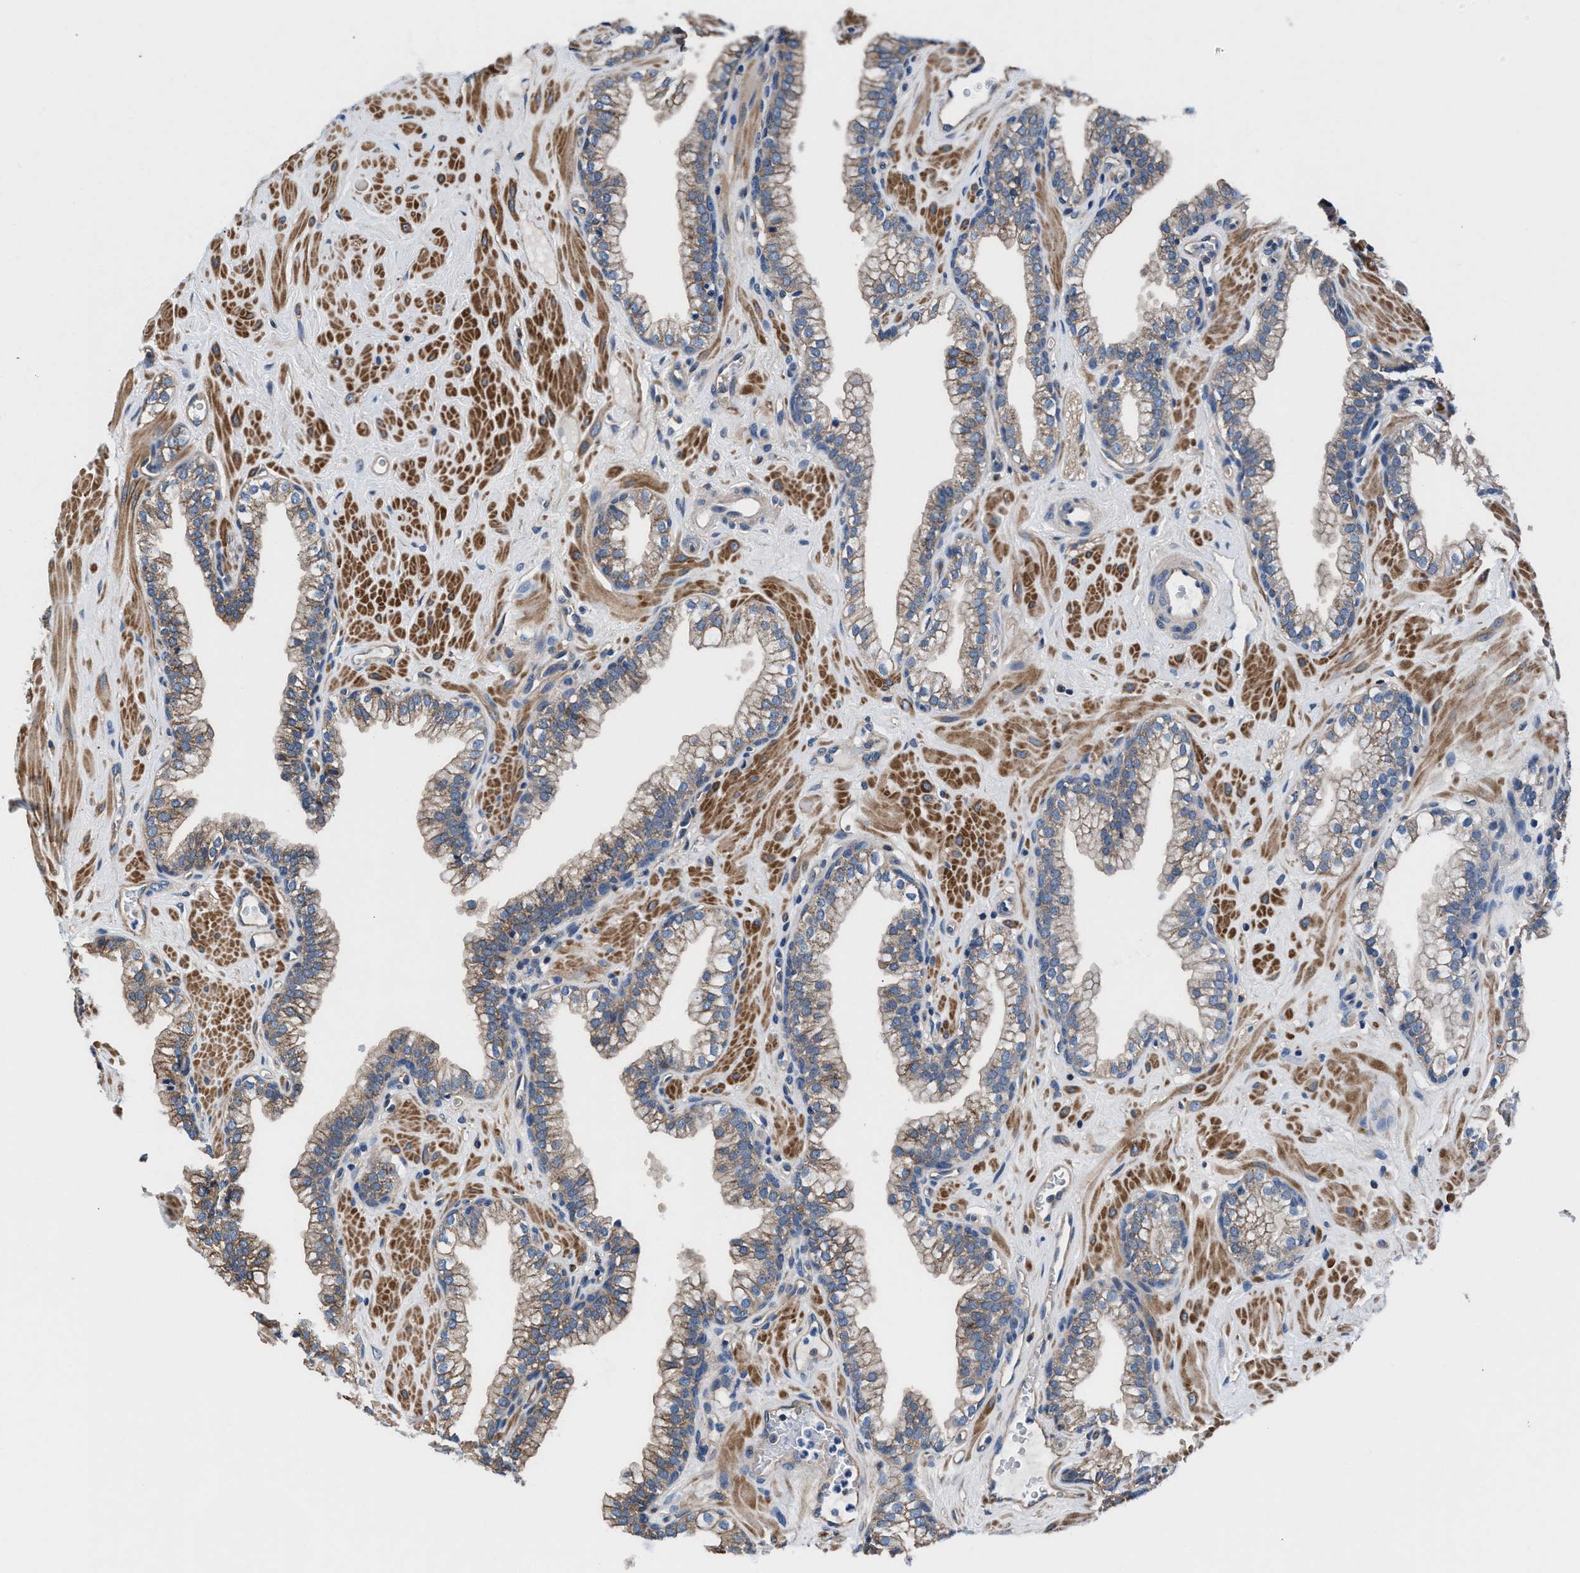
{"staining": {"intensity": "moderate", "quantity": "25%-75%", "location": "cytoplasmic/membranous"}, "tissue": "prostate", "cell_type": "Glandular cells", "image_type": "normal", "snomed": [{"axis": "morphology", "description": "Normal tissue, NOS"}, {"axis": "morphology", "description": "Urothelial carcinoma, Low grade"}, {"axis": "topography", "description": "Urinary bladder"}, {"axis": "topography", "description": "Prostate"}], "caption": "This micrograph demonstrates IHC staining of normal human prostate, with medium moderate cytoplasmic/membranous staining in about 25%-75% of glandular cells.", "gene": "NKTR", "patient": {"sex": "male", "age": 60}}